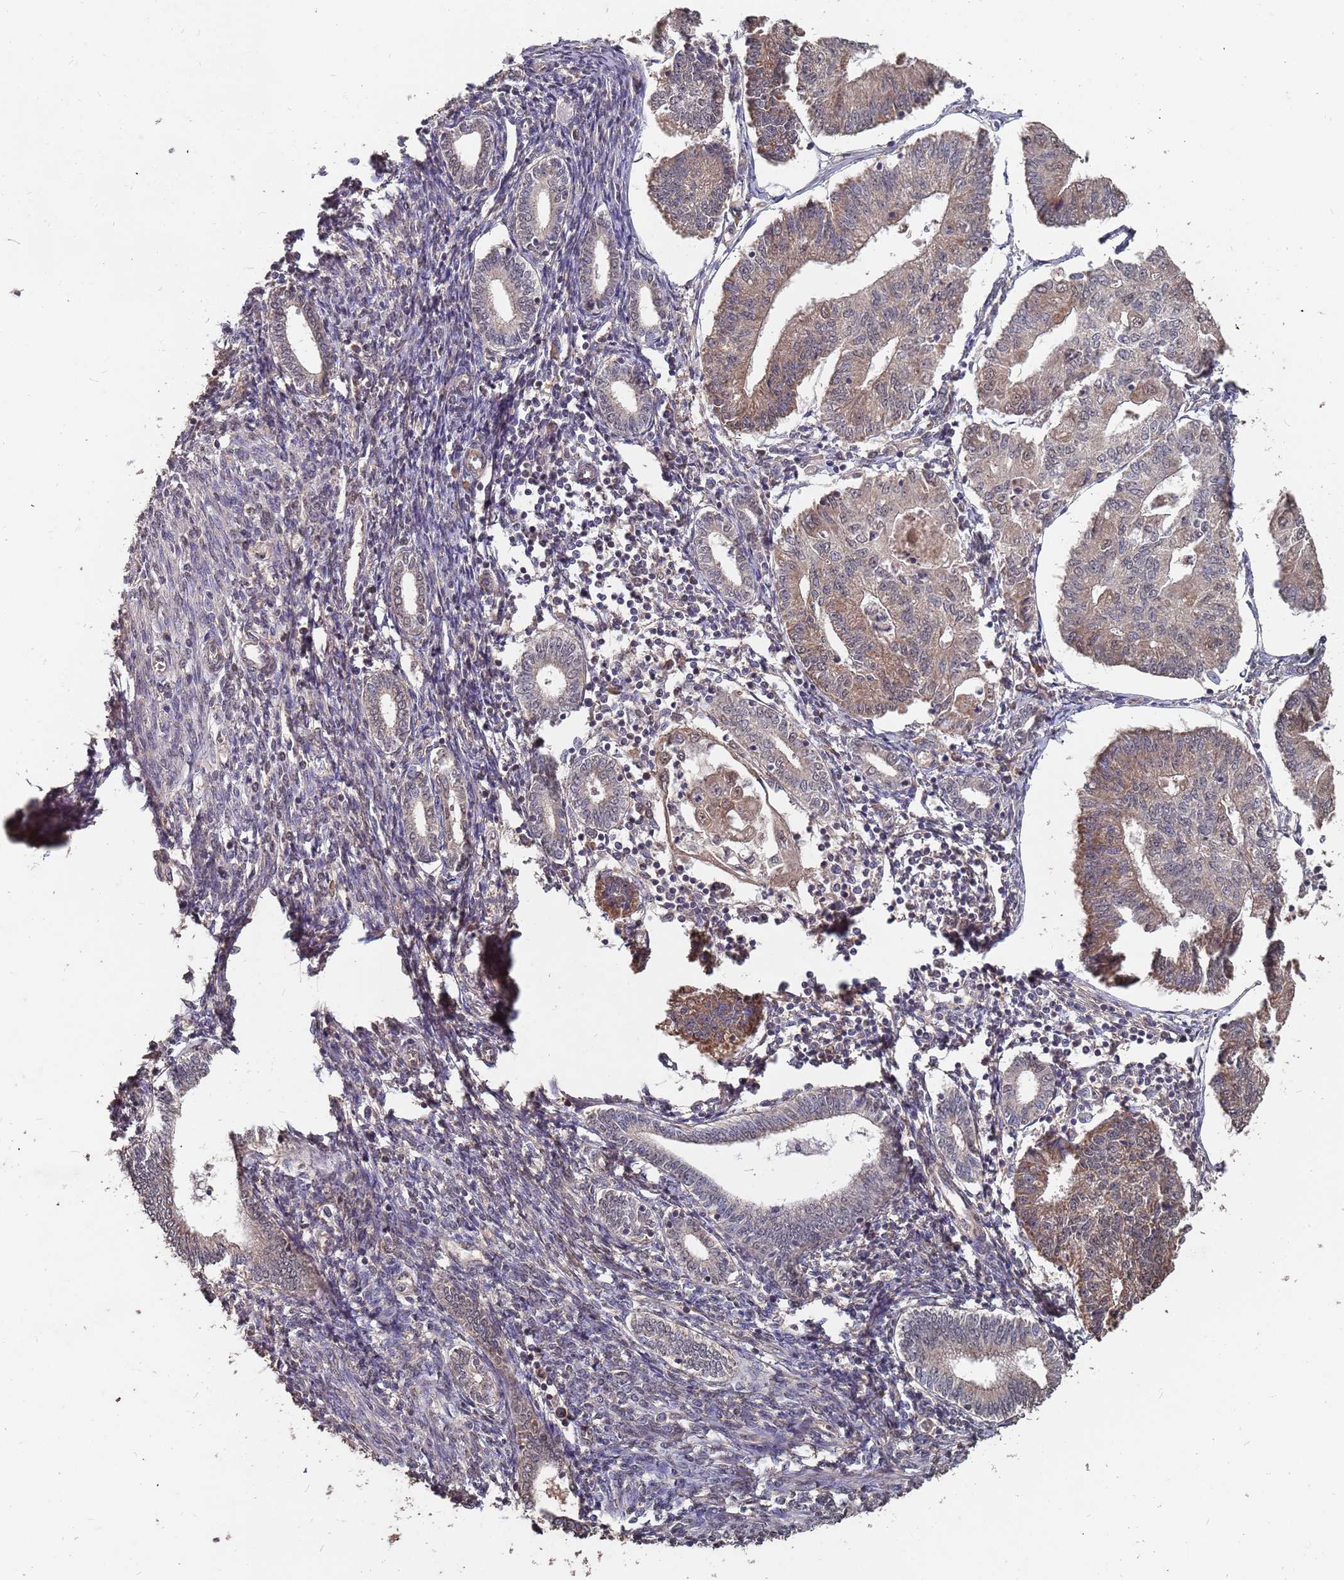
{"staining": {"intensity": "moderate", "quantity": "25%-75%", "location": "cytoplasmic/membranous"}, "tissue": "endometrial cancer", "cell_type": "Tumor cells", "image_type": "cancer", "snomed": [{"axis": "morphology", "description": "Adenocarcinoma, NOS"}, {"axis": "topography", "description": "Endometrium"}], "caption": "Immunohistochemical staining of adenocarcinoma (endometrial) exhibits medium levels of moderate cytoplasmic/membranous protein staining in about 25%-75% of tumor cells.", "gene": "PRORP", "patient": {"sex": "female", "age": 56}}